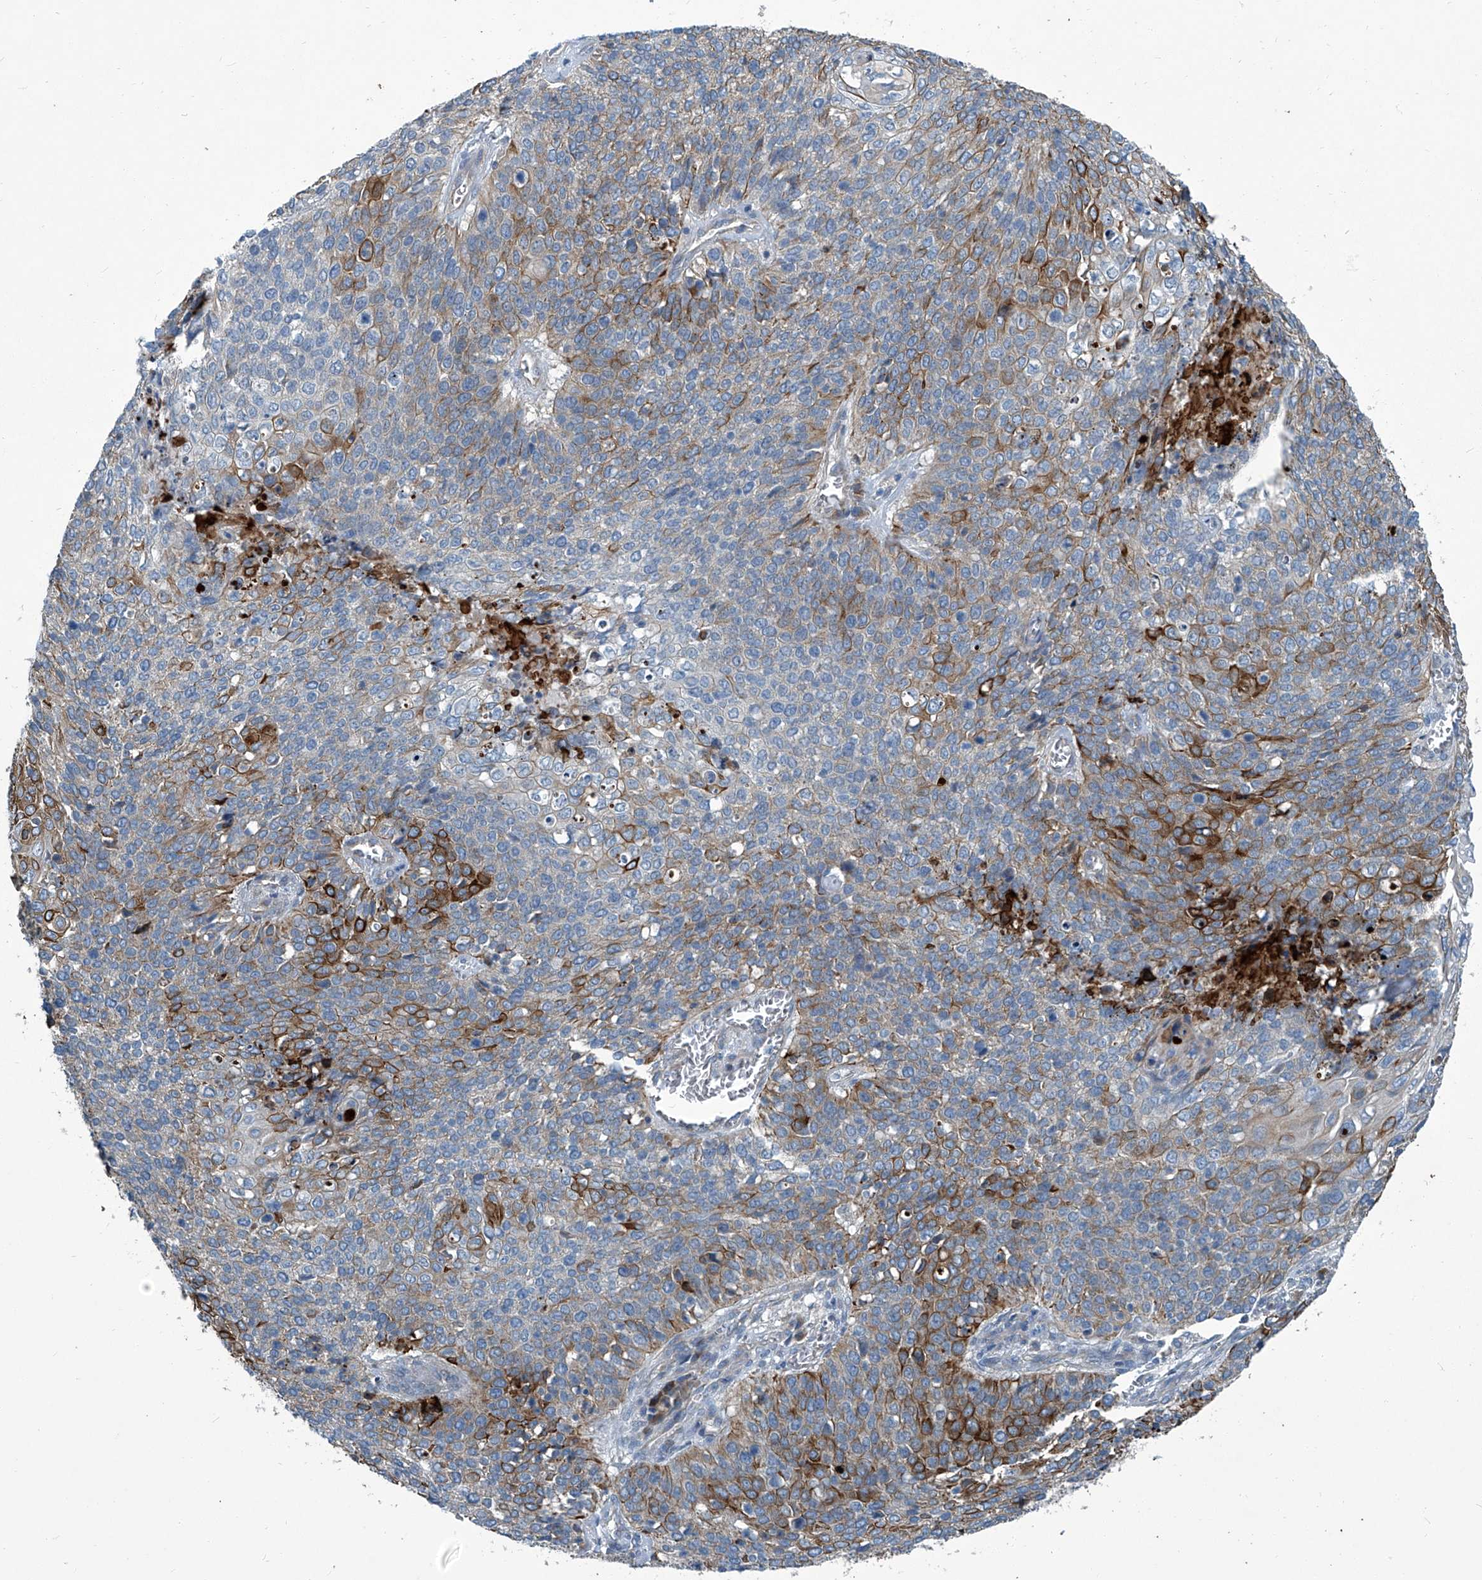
{"staining": {"intensity": "strong", "quantity": "25%-75%", "location": "cytoplasmic/membranous"}, "tissue": "cervical cancer", "cell_type": "Tumor cells", "image_type": "cancer", "snomed": [{"axis": "morphology", "description": "Squamous cell carcinoma, NOS"}, {"axis": "topography", "description": "Cervix"}], "caption": "A brown stain shows strong cytoplasmic/membranous expression of a protein in squamous cell carcinoma (cervical) tumor cells.", "gene": "SLC26A11", "patient": {"sex": "female", "age": 39}}